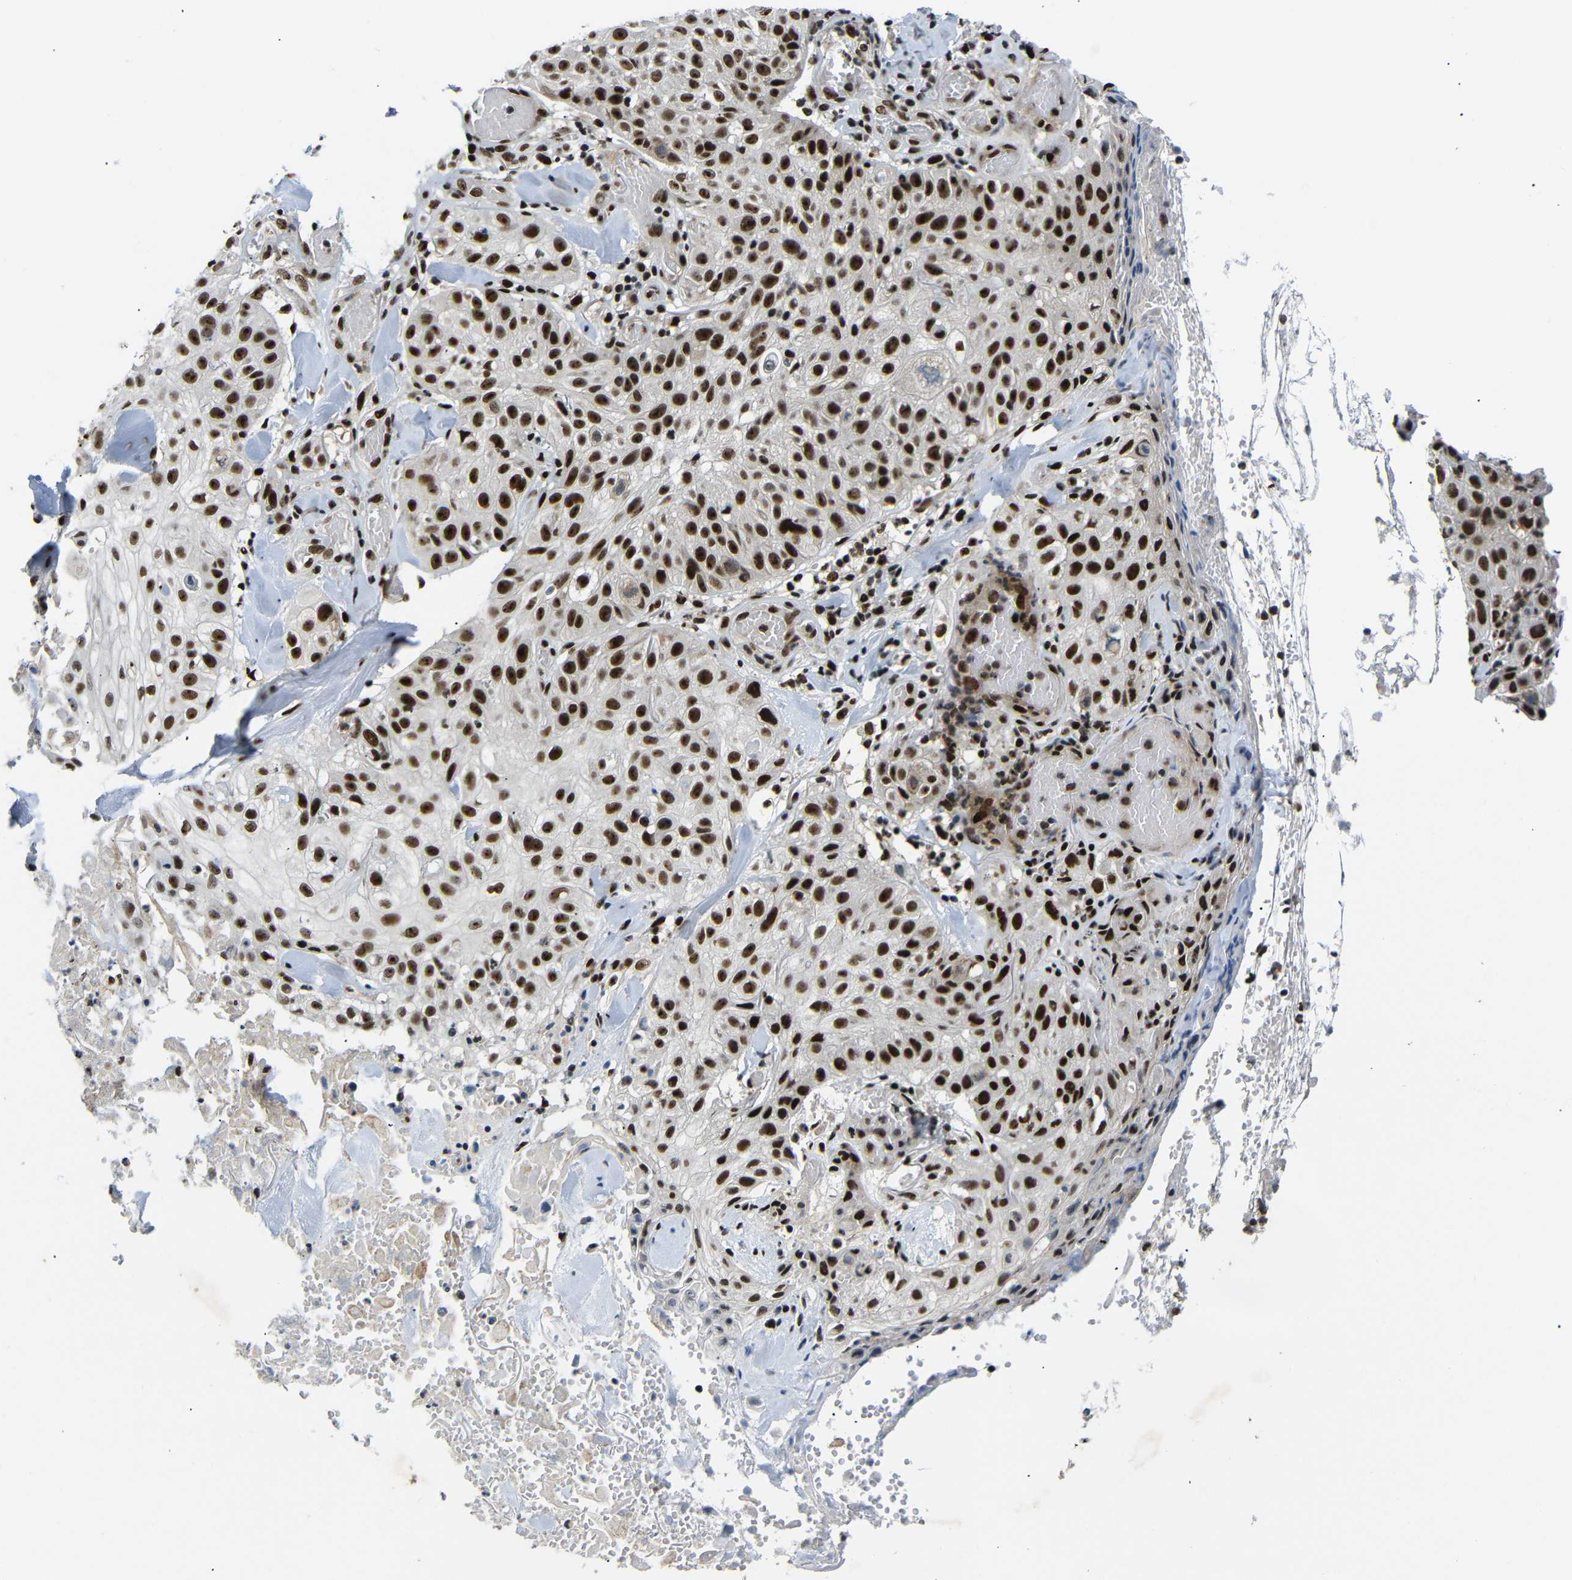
{"staining": {"intensity": "strong", "quantity": ">75%", "location": "nuclear"}, "tissue": "skin cancer", "cell_type": "Tumor cells", "image_type": "cancer", "snomed": [{"axis": "morphology", "description": "Squamous cell carcinoma, NOS"}, {"axis": "topography", "description": "Skin"}], "caption": "A photomicrograph of human squamous cell carcinoma (skin) stained for a protein demonstrates strong nuclear brown staining in tumor cells.", "gene": "SETDB2", "patient": {"sex": "male", "age": 86}}